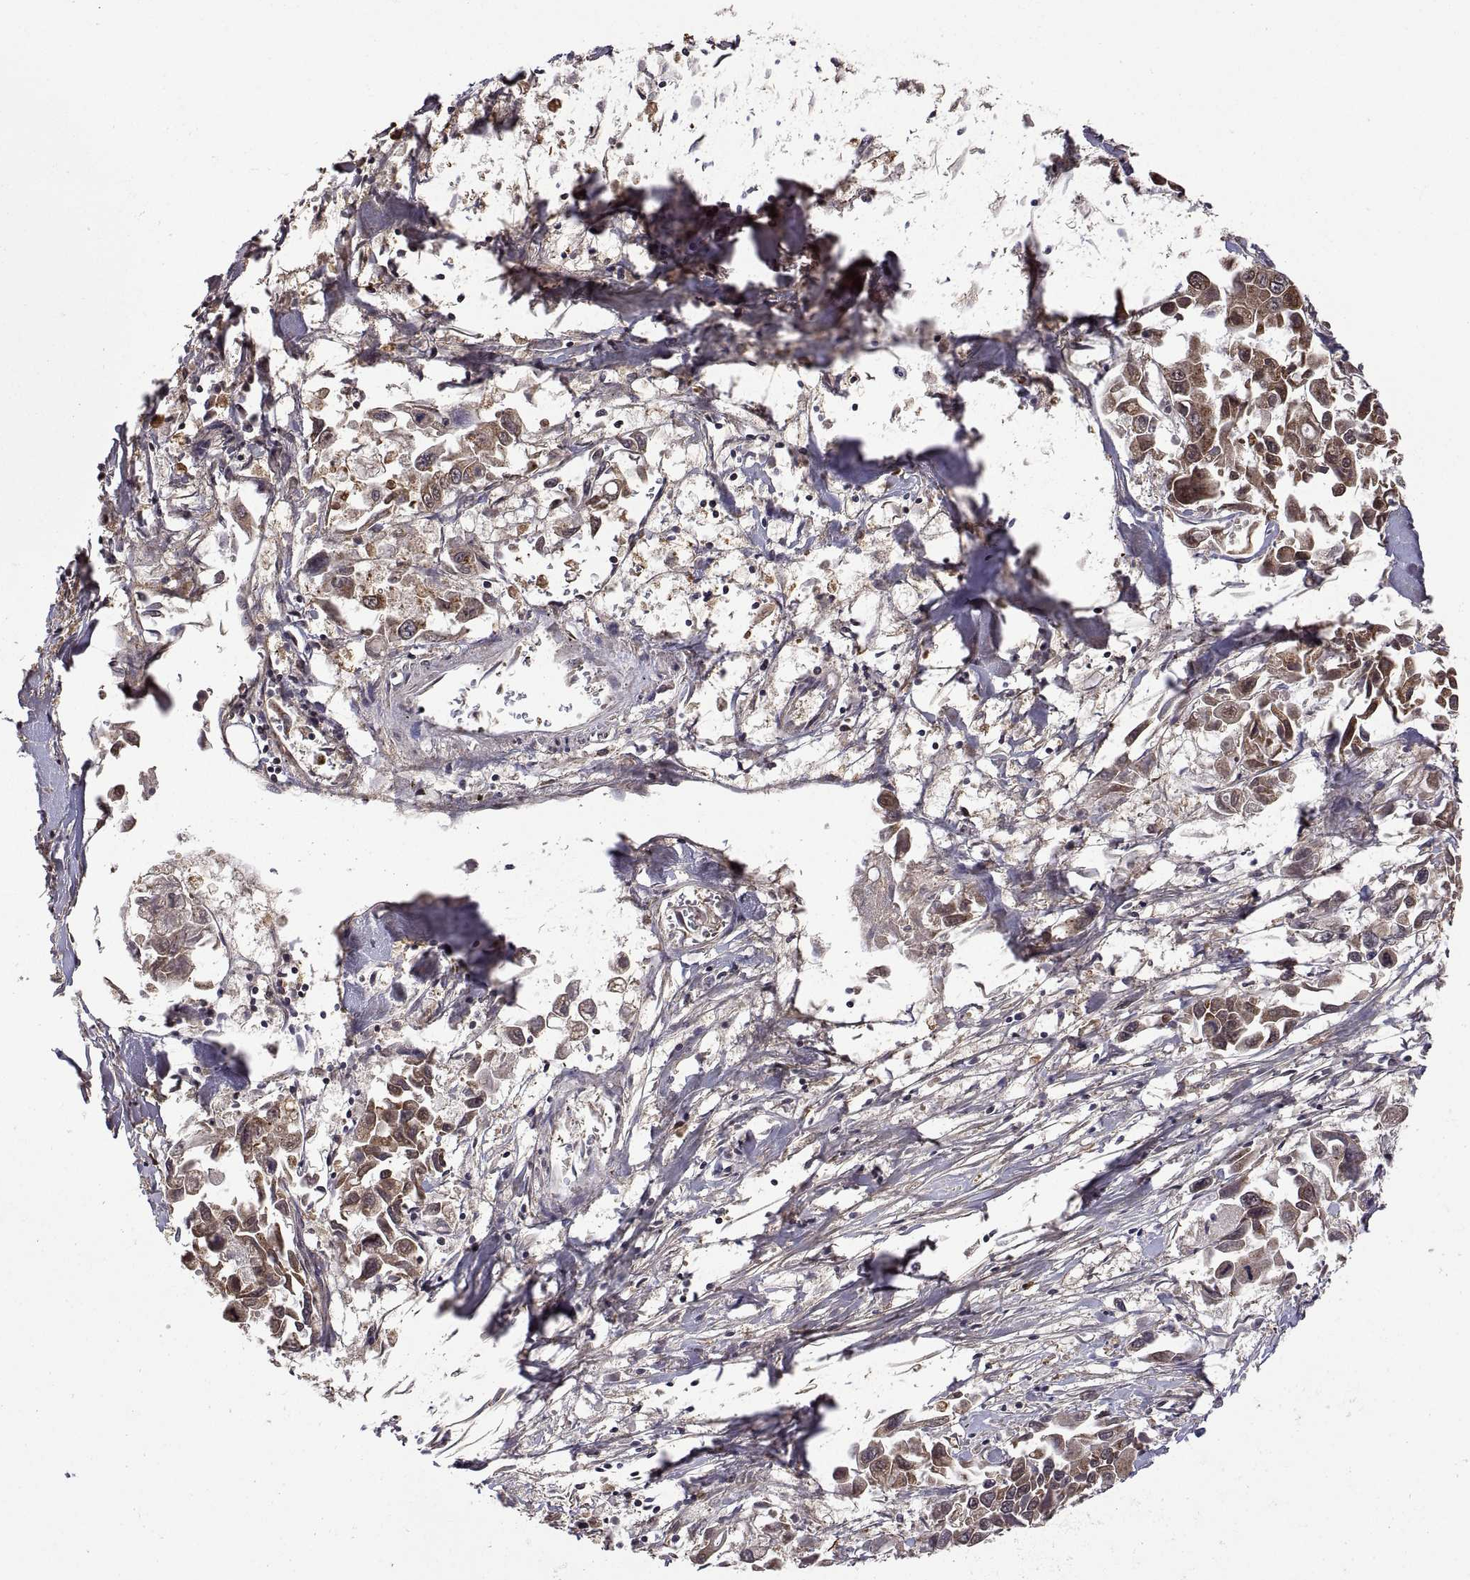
{"staining": {"intensity": "moderate", "quantity": "25%-75%", "location": "cytoplasmic/membranous"}, "tissue": "pancreatic cancer", "cell_type": "Tumor cells", "image_type": "cancer", "snomed": [{"axis": "morphology", "description": "Adenocarcinoma, NOS"}, {"axis": "topography", "description": "Pancreas"}], "caption": "Immunohistochemistry micrograph of human pancreatic cancer (adenocarcinoma) stained for a protein (brown), which displays medium levels of moderate cytoplasmic/membranous staining in approximately 25%-75% of tumor cells.", "gene": "ZNRF2", "patient": {"sex": "female", "age": 83}}